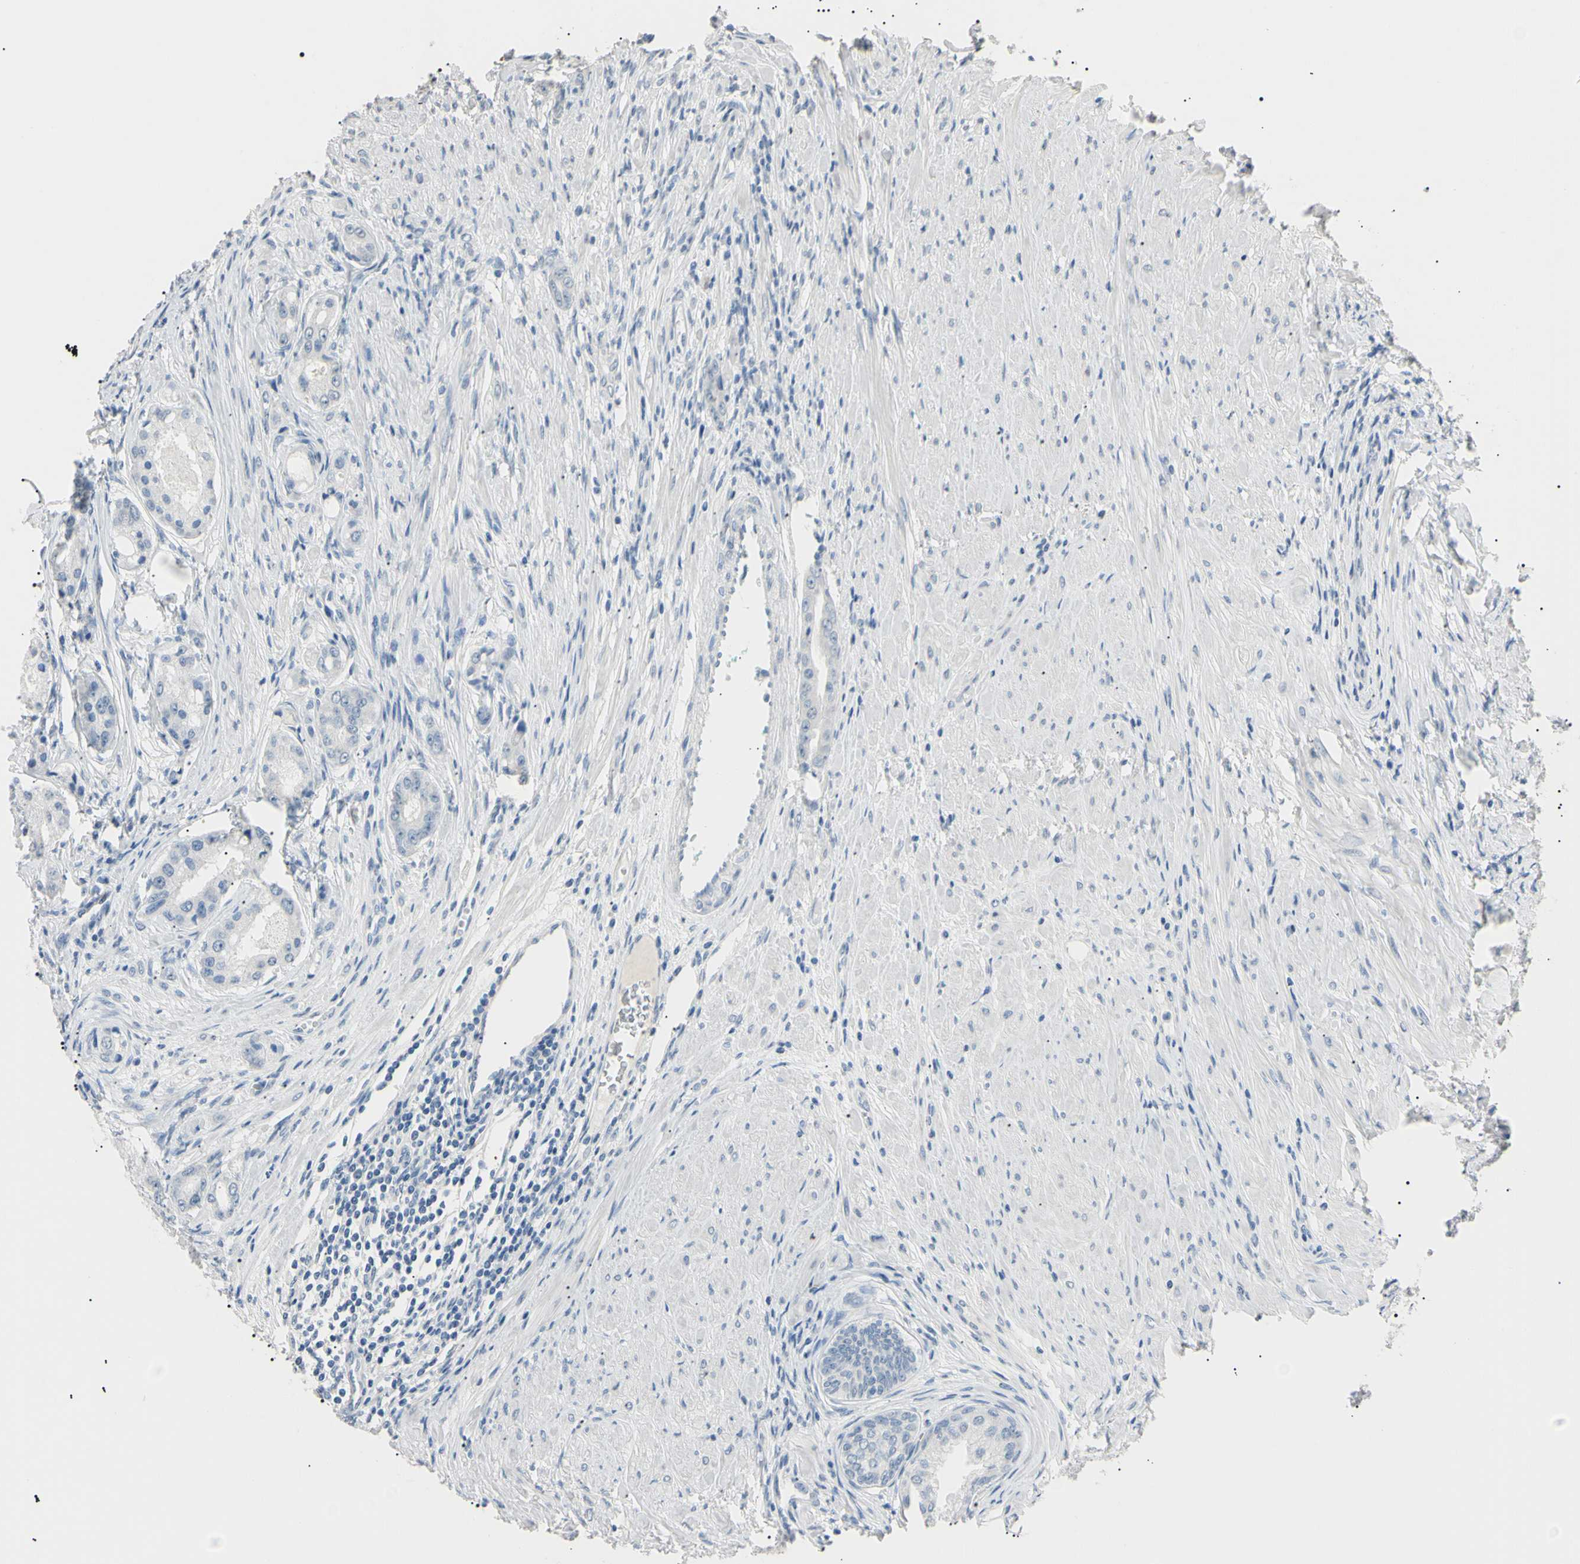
{"staining": {"intensity": "negative", "quantity": "none", "location": "none"}, "tissue": "prostate cancer", "cell_type": "Tumor cells", "image_type": "cancer", "snomed": [{"axis": "morphology", "description": "Adenocarcinoma, High grade"}, {"axis": "topography", "description": "Prostate"}], "caption": "Tumor cells are negative for brown protein staining in prostate adenocarcinoma (high-grade). (Brightfield microscopy of DAB (3,3'-diaminobenzidine) IHC at high magnification).", "gene": "CGB3", "patient": {"sex": "male", "age": 56}}